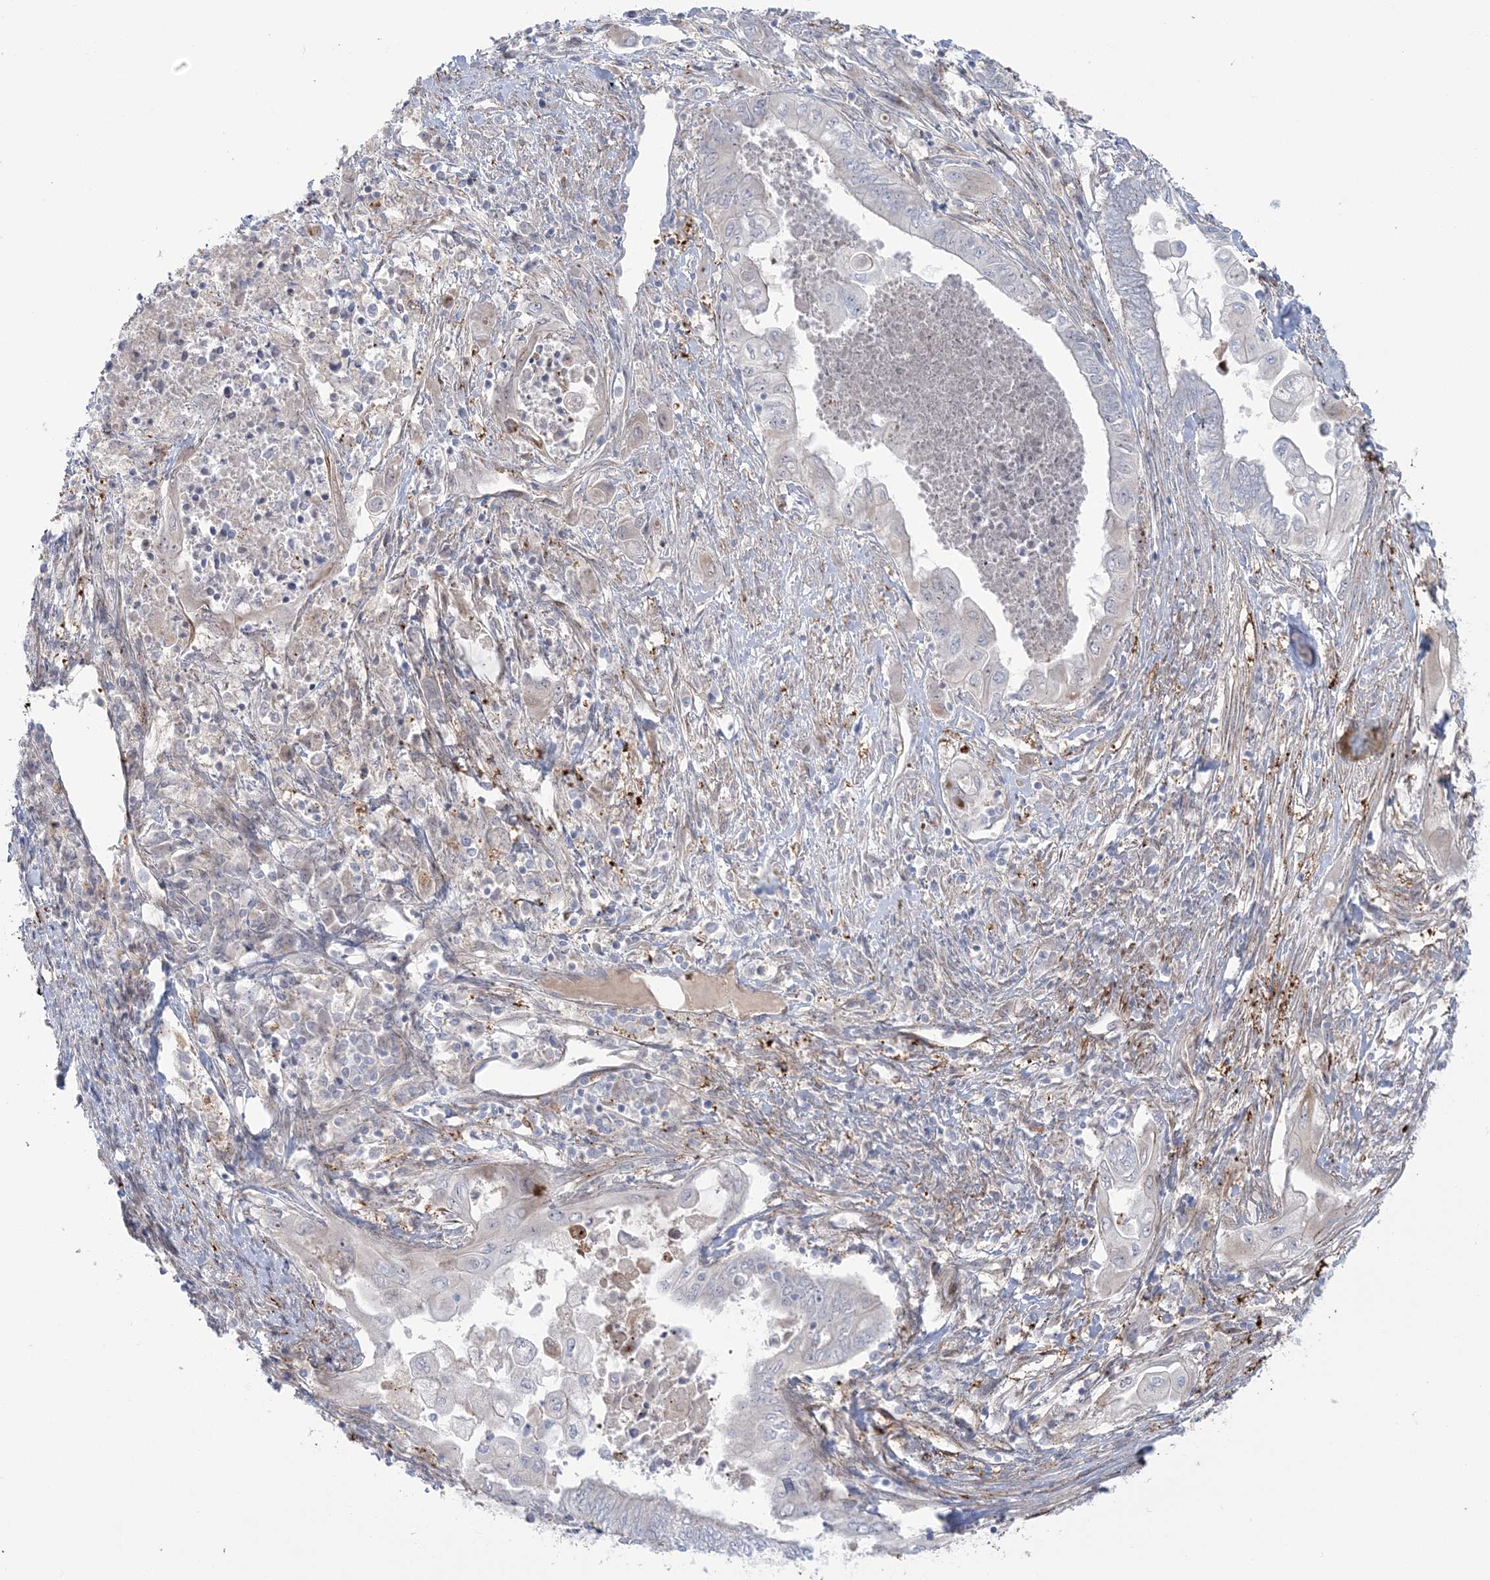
{"staining": {"intensity": "negative", "quantity": "none", "location": "none"}, "tissue": "endometrial cancer", "cell_type": "Tumor cells", "image_type": "cancer", "snomed": [{"axis": "morphology", "description": "Adenocarcinoma, NOS"}, {"axis": "topography", "description": "Uterus"}, {"axis": "topography", "description": "Endometrium"}], "caption": "Immunohistochemistry of adenocarcinoma (endometrial) demonstrates no expression in tumor cells.", "gene": "NUDT9", "patient": {"sex": "female", "age": 70}}